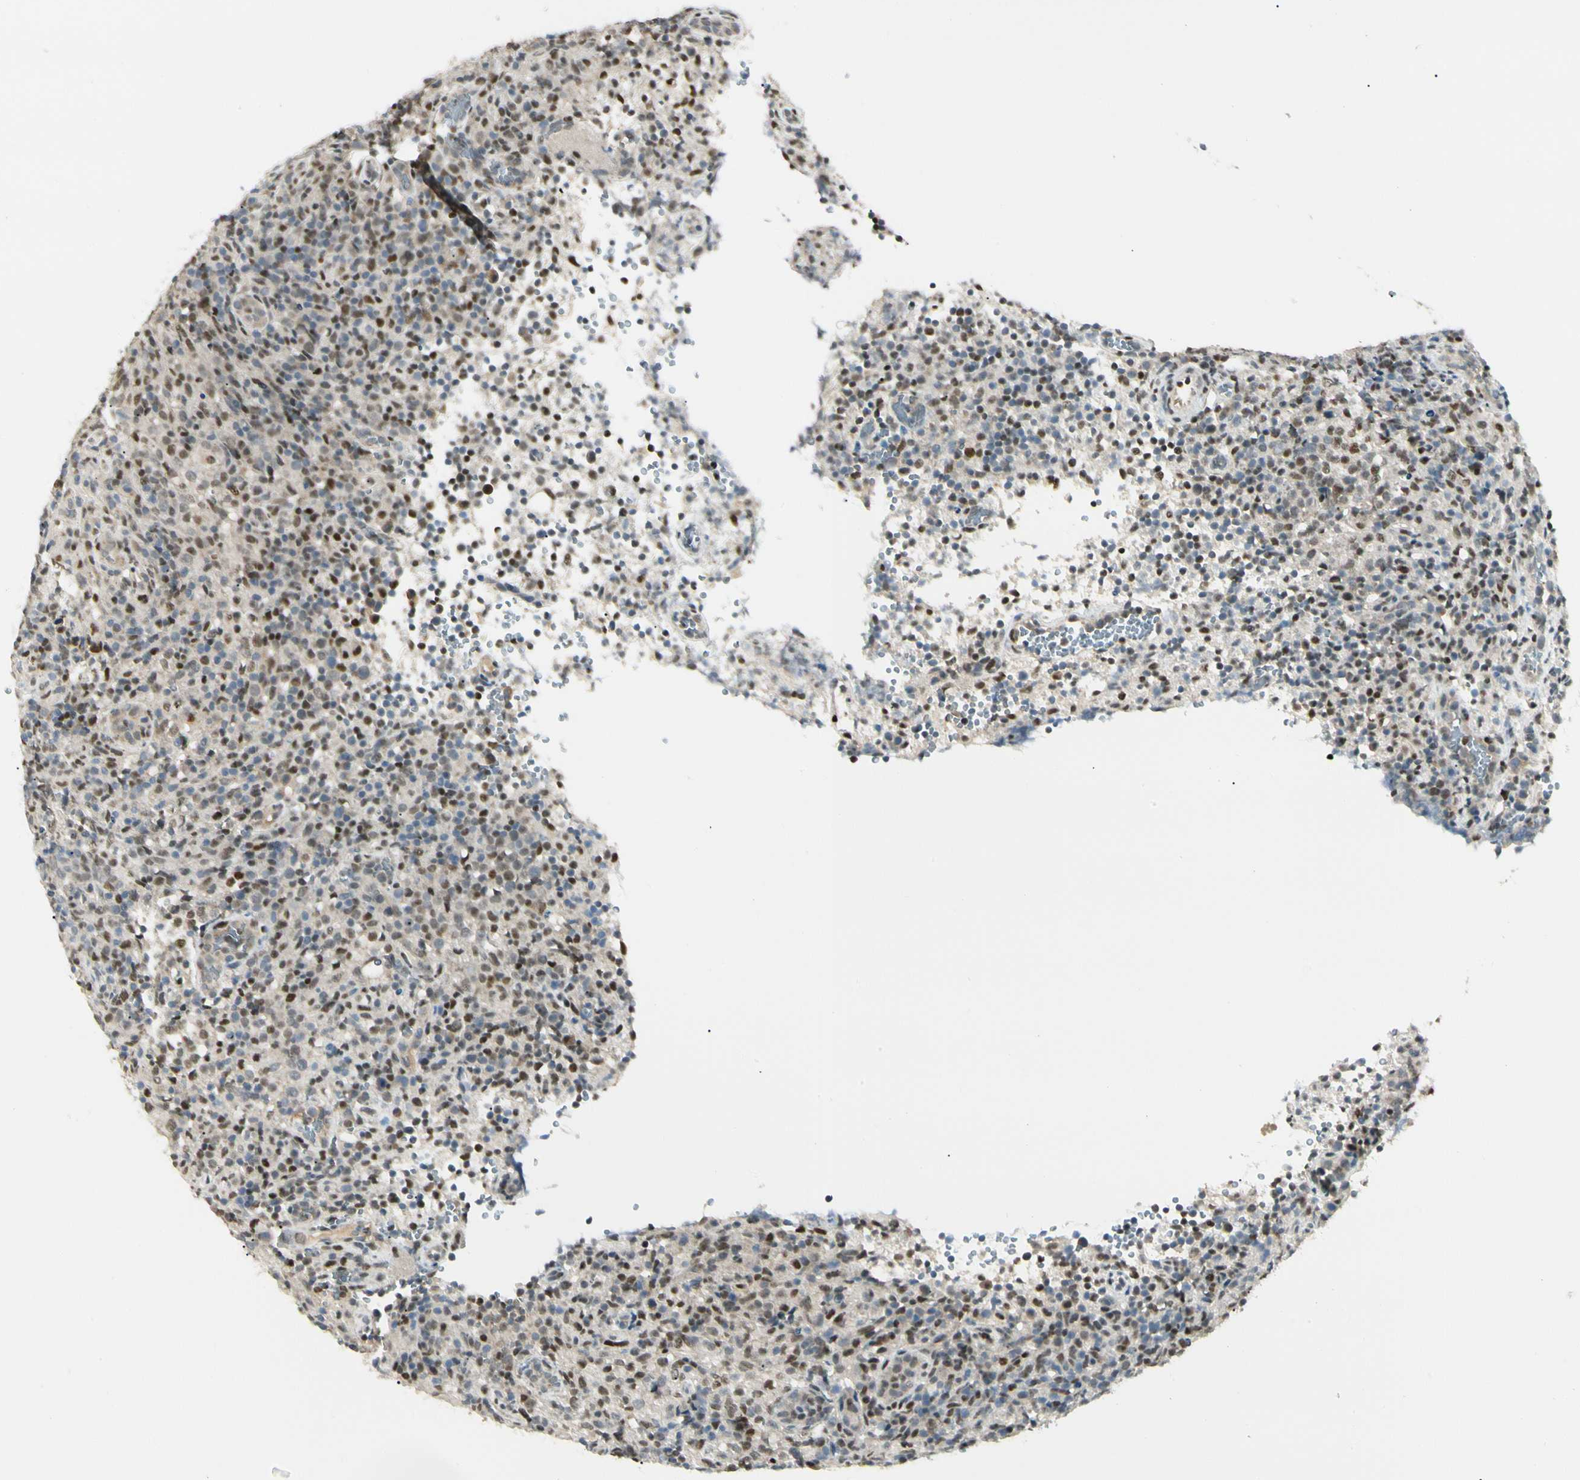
{"staining": {"intensity": "strong", "quantity": "25%-75%", "location": "nuclear"}, "tissue": "lymphoma", "cell_type": "Tumor cells", "image_type": "cancer", "snomed": [{"axis": "morphology", "description": "Malignant lymphoma, non-Hodgkin's type, High grade"}, {"axis": "topography", "description": "Lymph node"}], "caption": "Immunohistochemistry (DAB (3,3'-diaminobenzidine)) staining of human lymphoma exhibits strong nuclear protein positivity in about 25%-75% of tumor cells. The staining is performed using DAB brown chromogen to label protein expression. The nuclei are counter-stained blue using hematoxylin.", "gene": "ATXN1", "patient": {"sex": "female", "age": 76}}